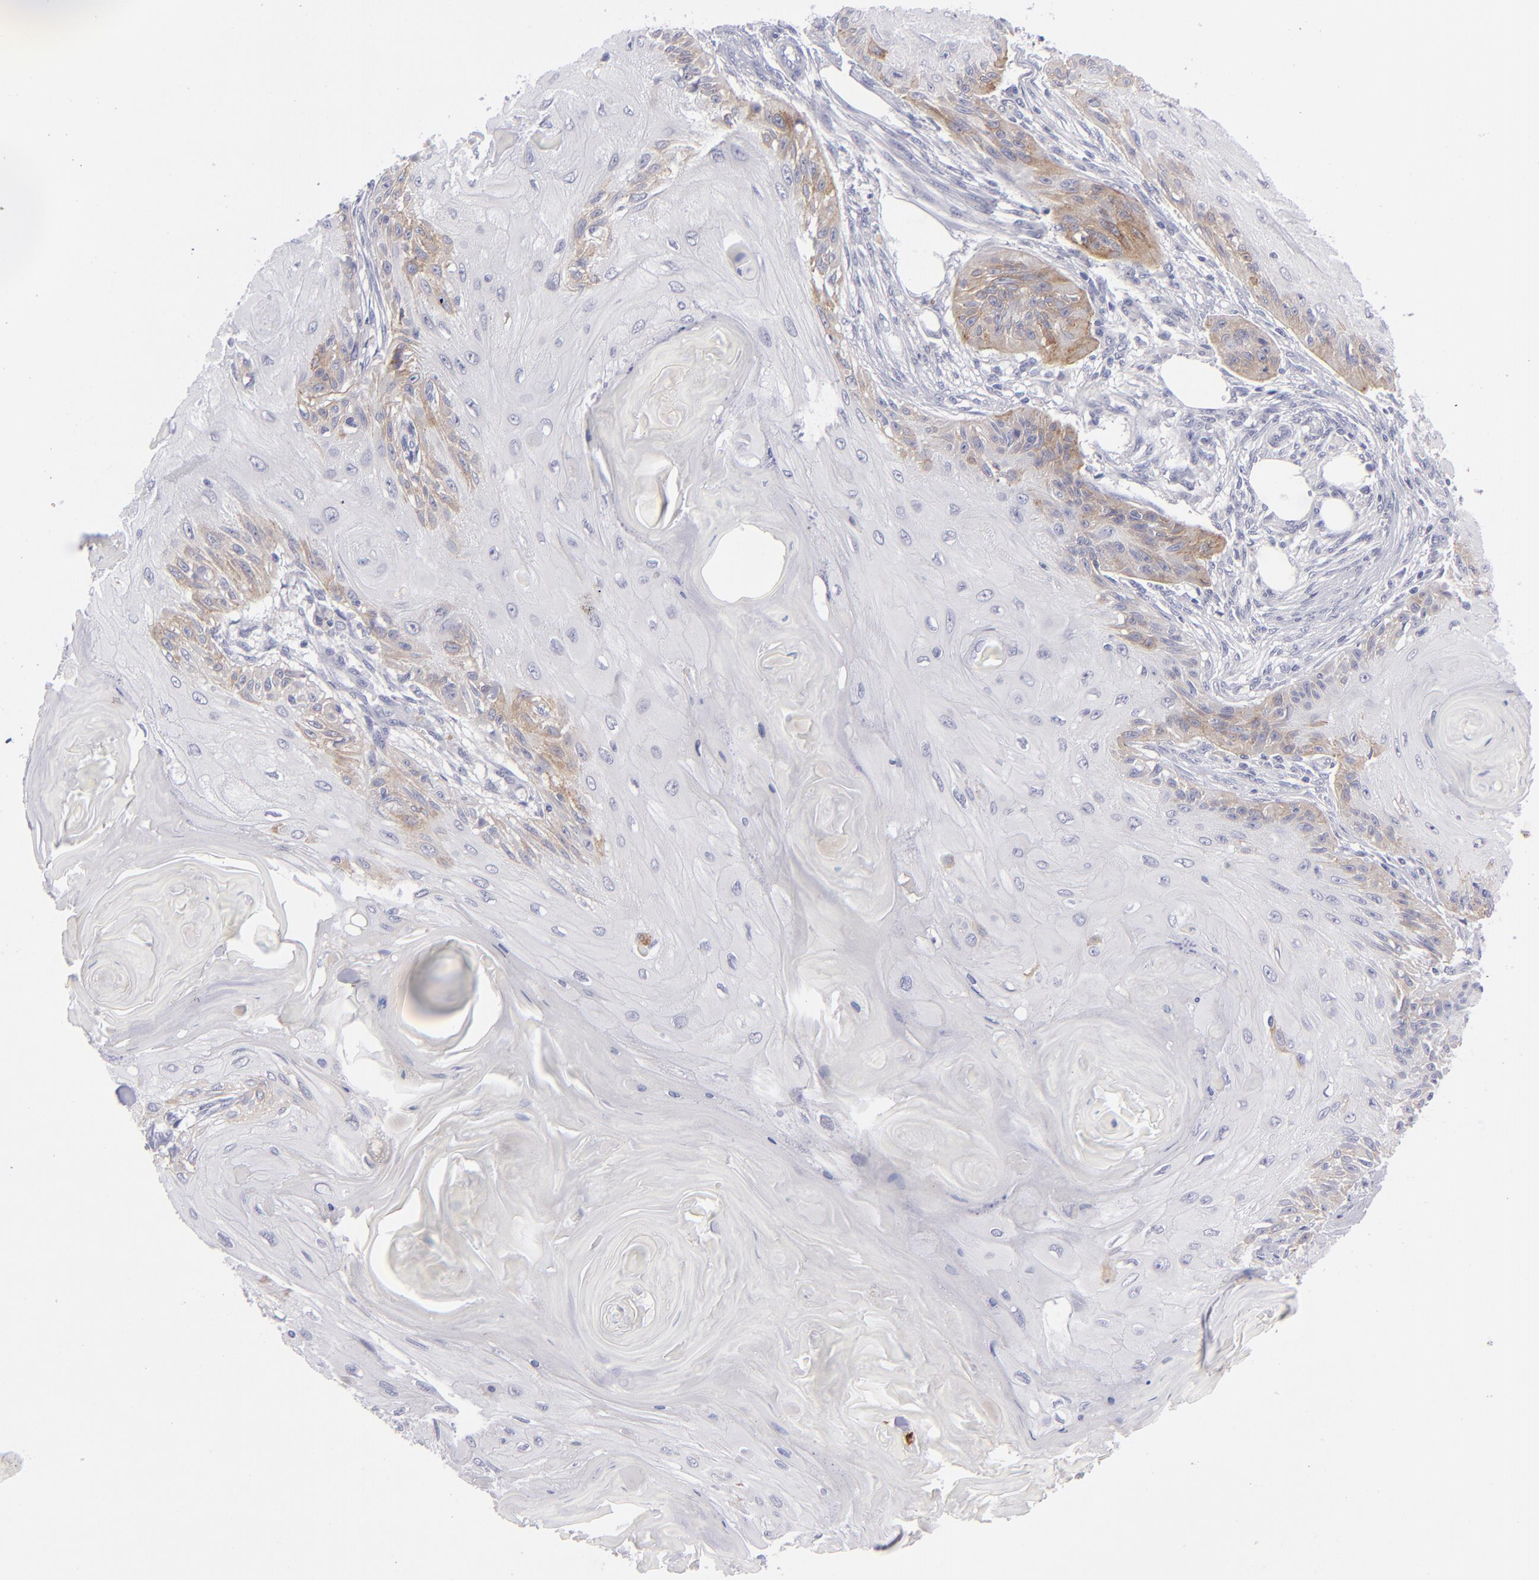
{"staining": {"intensity": "moderate", "quantity": "<25%", "location": "cytoplasmic/membranous"}, "tissue": "skin cancer", "cell_type": "Tumor cells", "image_type": "cancer", "snomed": [{"axis": "morphology", "description": "Squamous cell carcinoma, NOS"}, {"axis": "topography", "description": "Skin"}], "caption": "Skin cancer was stained to show a protein in brown. There is low levels of moderate cytoplasmic/membranous positivity in about <25% of tumor cells.", "gene": "ITGB4", "patient": {"sex": "female", "age": 88}}